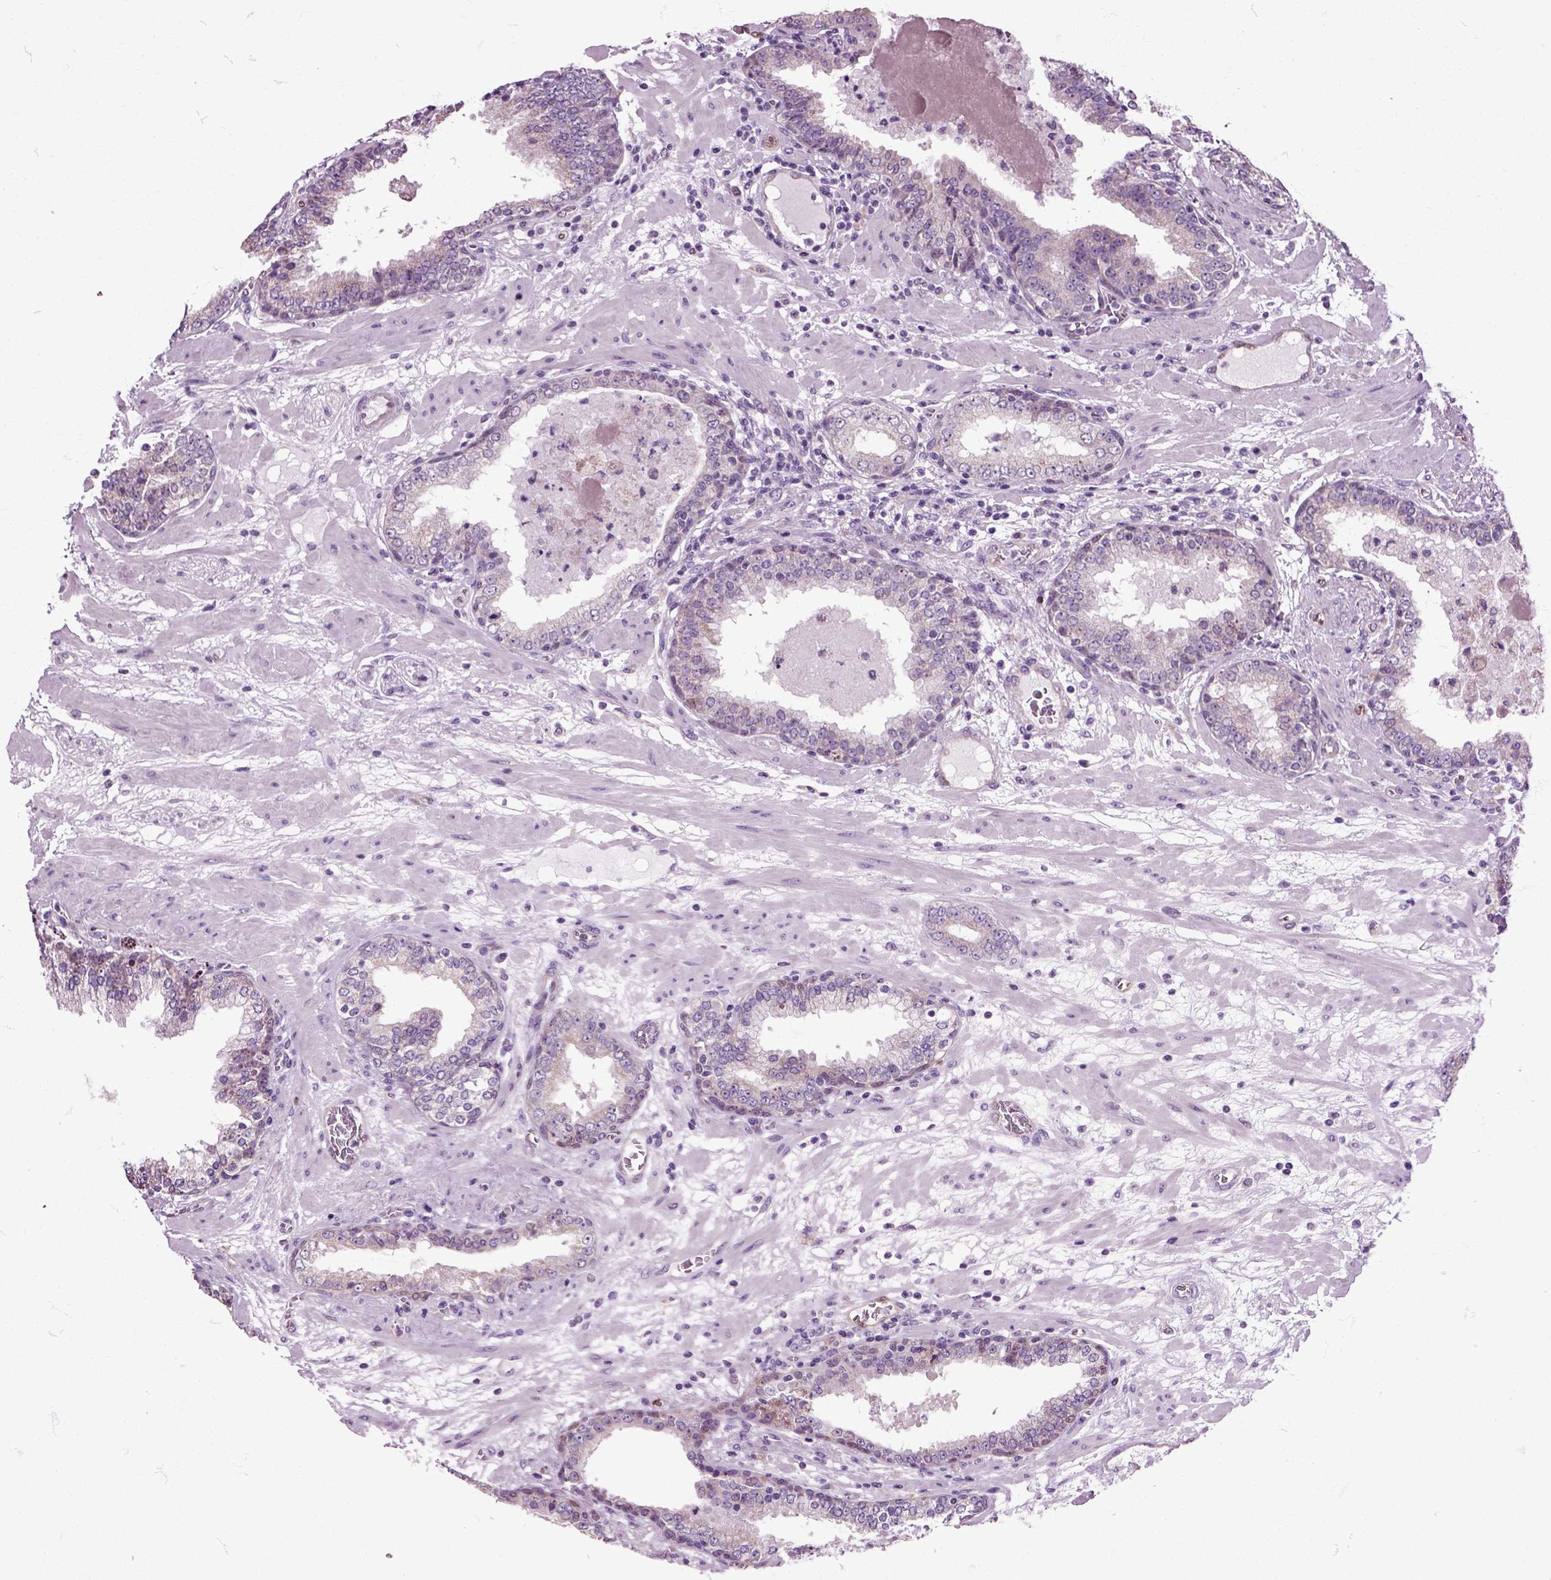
{"staining": {"intensity": "negative", "quantity": "none", "location": "none"}, "tissue": "prostate cancer", "cell_type": "Tumor cells", "image_type": "cancer", "snomed": [{"axis": "morphology", "description": "Adenocarcinoma, Low grade"}, {"axis": "topography", "description": "Prostate"}], "caption": "Immunohistochemical staining of prostate adenocarcinoma (low-grade) displays no significant staining in tumor cells. (Immunohistochemistry, brightfield microscopy, high magnification).", "gene": "HSPA2", "patient": {"sex": "male", "age": 60}}